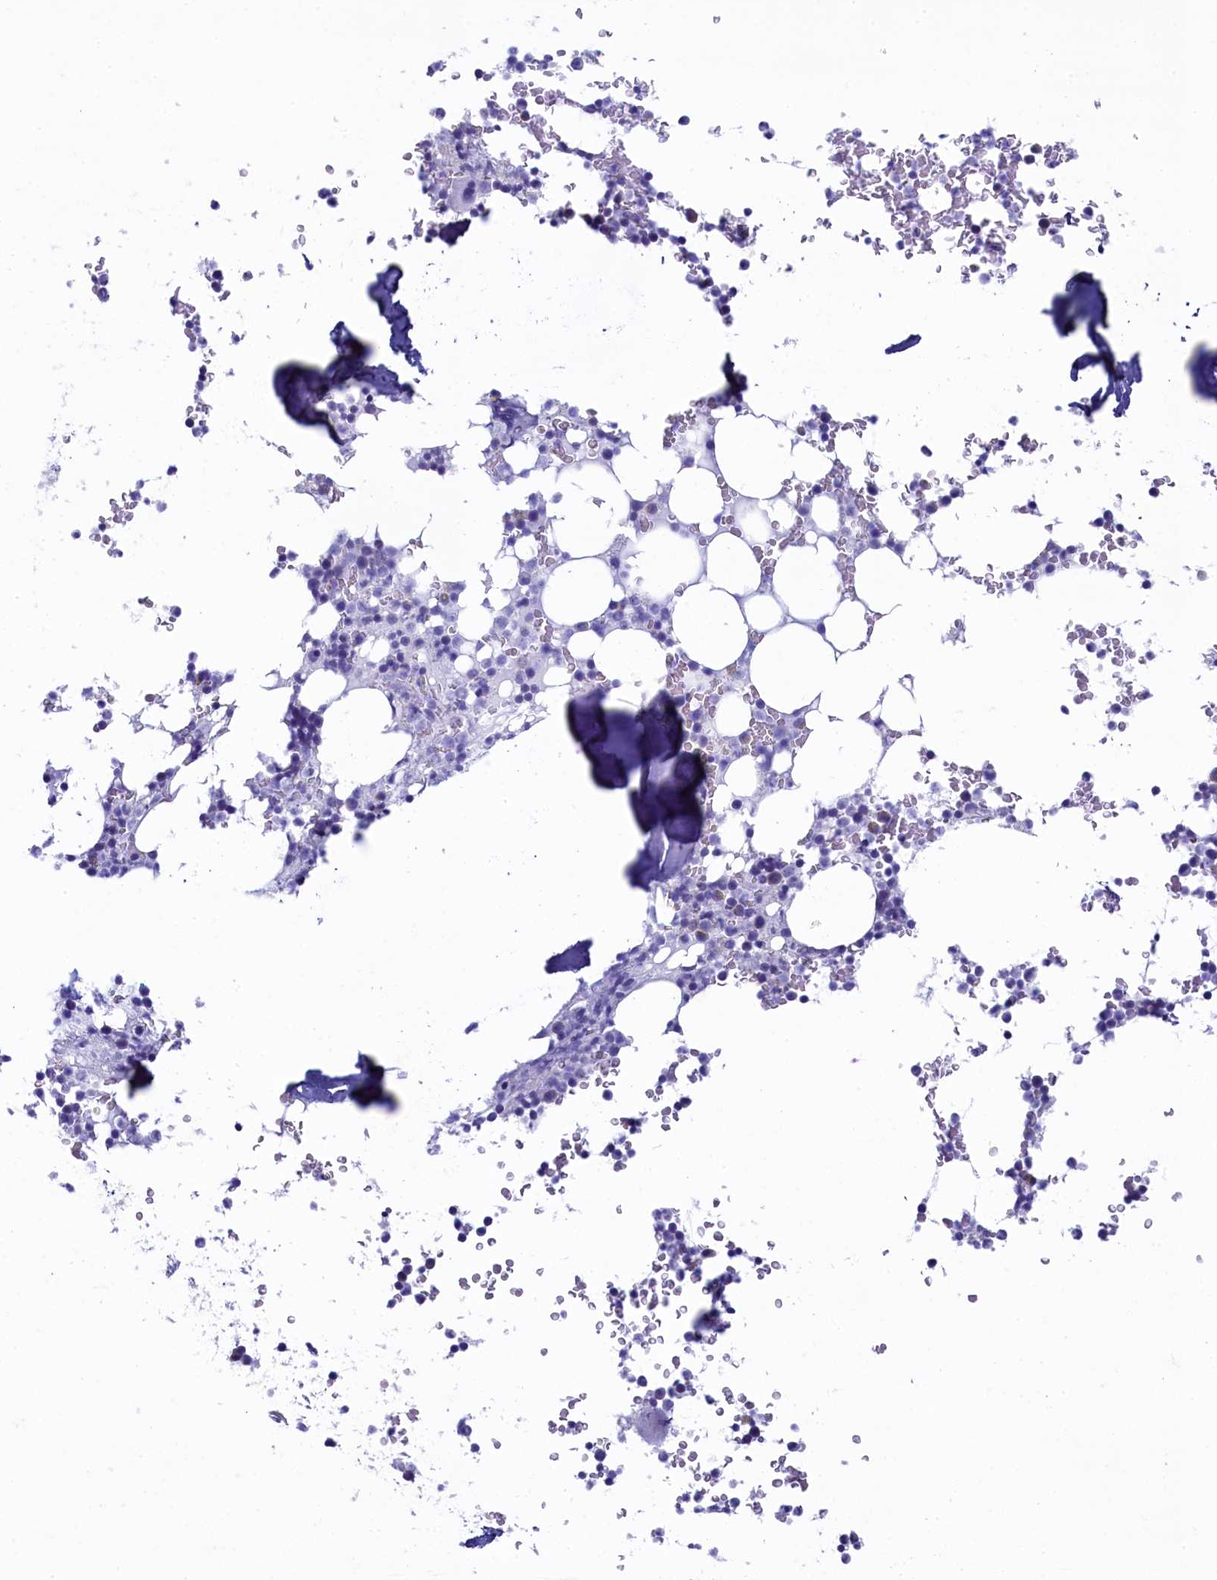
{"staining": {"intensity": "negative", "quantity": "none", "location": "none"}, "tissue": "bone marrow", "cell_type": "Hematopoietic cells", "image_type": "normal", "snomed": [{"axis": "morphology", "description": "Normal tissue, NOS"}, {"axis": "topography", "description": "Bone marrow"}], "caption": "High magnification brightfield microscopy of unremarkable bone marrow stained with DAB (3,3'-diaminobenzidine) (brown) and counterstained with hematoxylin (blue): hematopoietic cells show no significant expression. Brightfield microscopy of immunohistochemistry (IHC) stained with DAB (brown) and hematoxylin (blue), captured at high magnification.", "gene": "SKA3", "patient": {"sex": "male", "age": 58}}